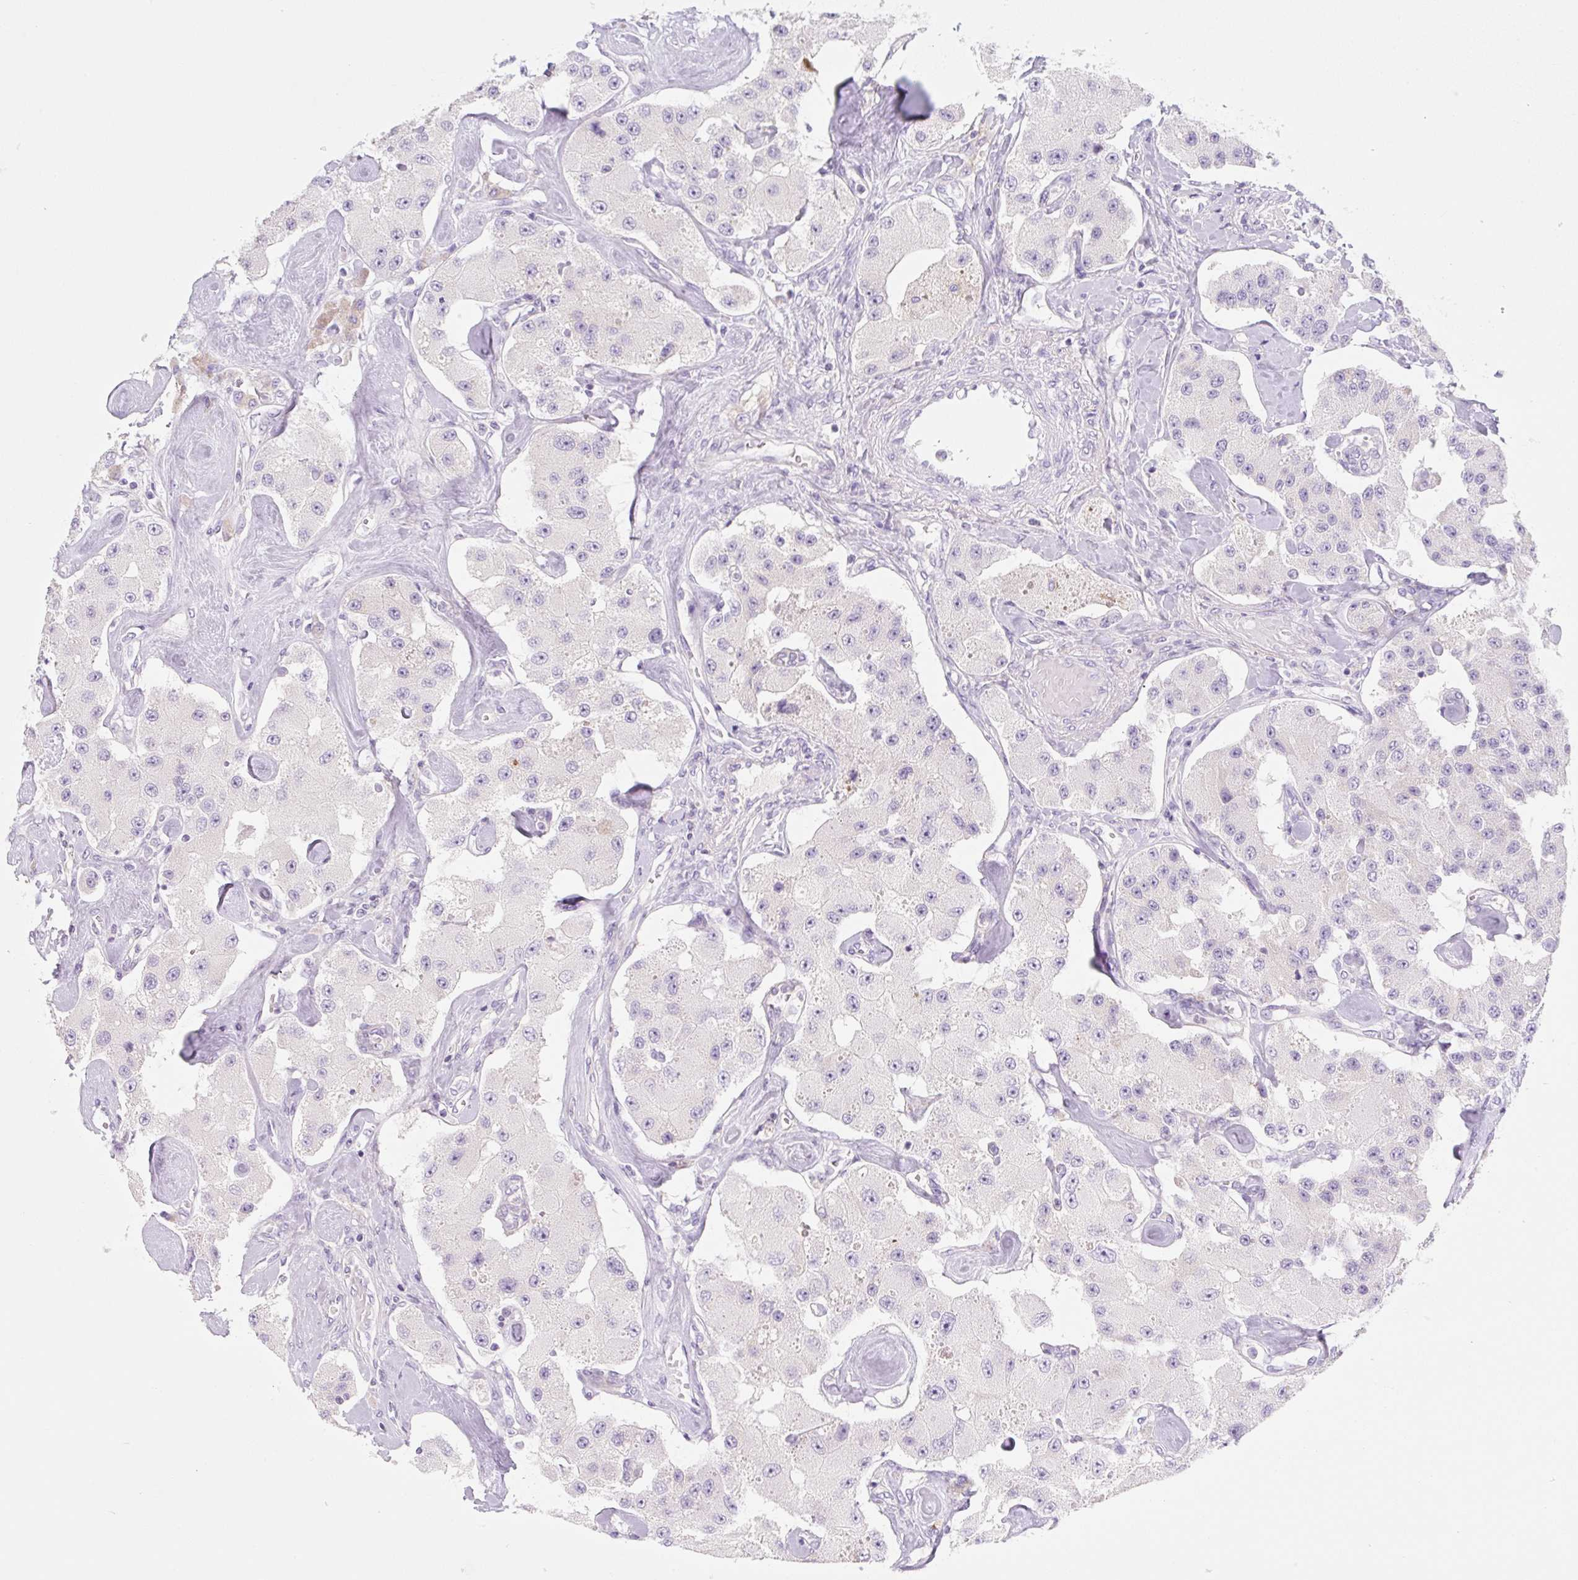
{"staining": {"intensity": "negative", "quantity": "none", "location": "none"}, "tissue": "carcinoid", "cell_type": "Tumor cells", "image_type": "cancer", "snomed": [{"axis": "morphology", "description": "Carcinoid, malignant, NOS"}, {"axis": "topography", "description": "Pancreas"}], "caption": "Immunohistochemical staining of malignant carcinoid reveals no significant staining in tumor cells.", "gene": "LYVE1", "patient": {"sex": "male", "age": 41}}